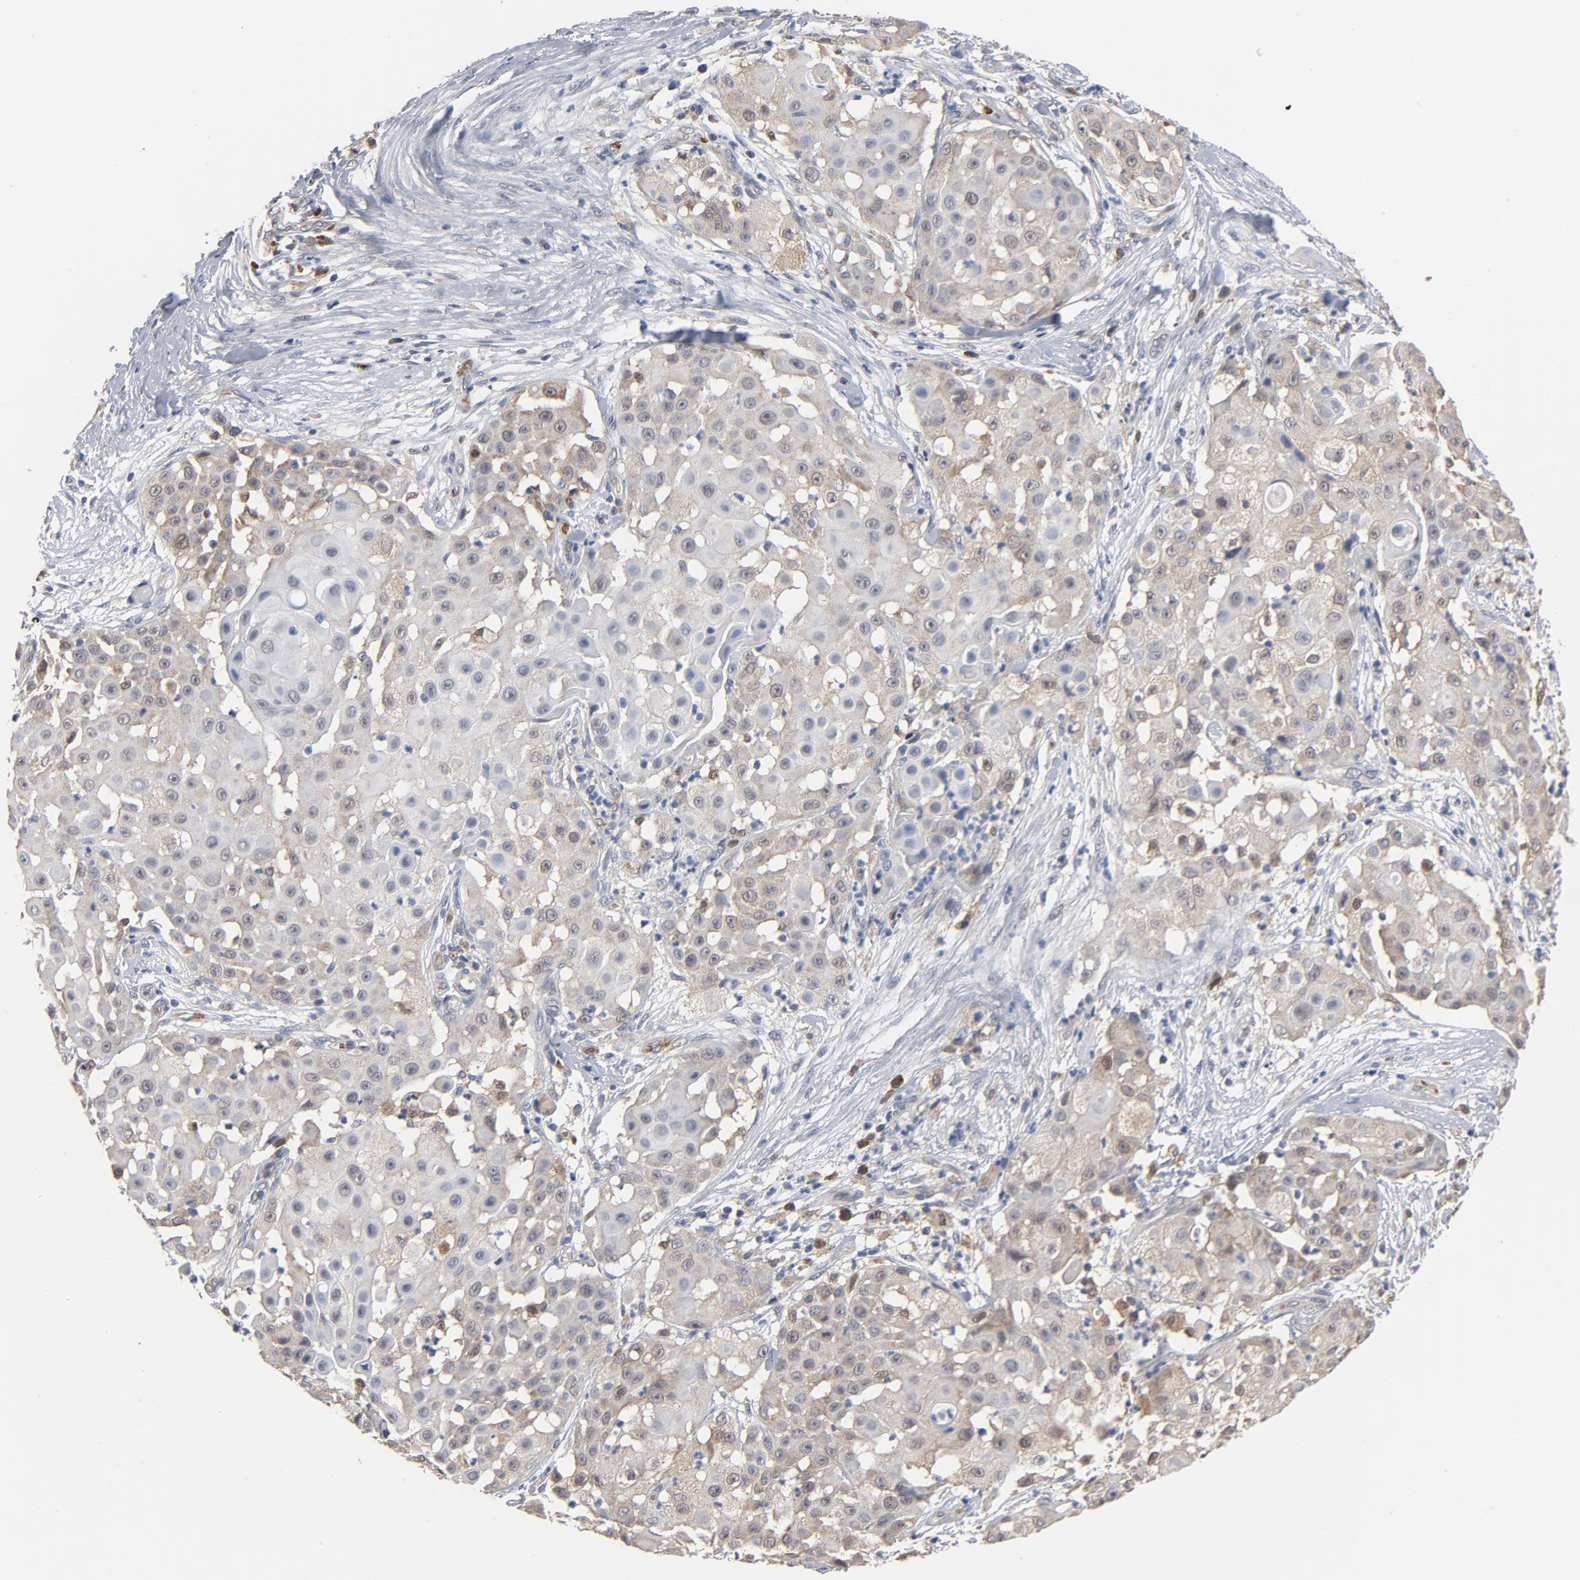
{"staining": {"intensity": "weak", "quantity": ">75%", "location": "cytoplasmic/membranous"}, "tissue": "skin cancer", "cell_type": "Tumor cells", "image_type": "cancer", "snomed": [{"axis": "morphology", "description": "Squamous cell carcinoma, NOS"}, {"axis": "topography", "description": "Skin"}], "caption": "Immunohistochemistry micrograph of neoplastic tissue: skin squamous cell carcinoma stained using IHC shows low levels of weak protein expression localized specifically in the cytoplasmic/membranous of tumor cells, appearing as a cytoplasmic/membranous brown color.", "gene": "PRDX1", "patient": {"sex": "female", "age": 57}}